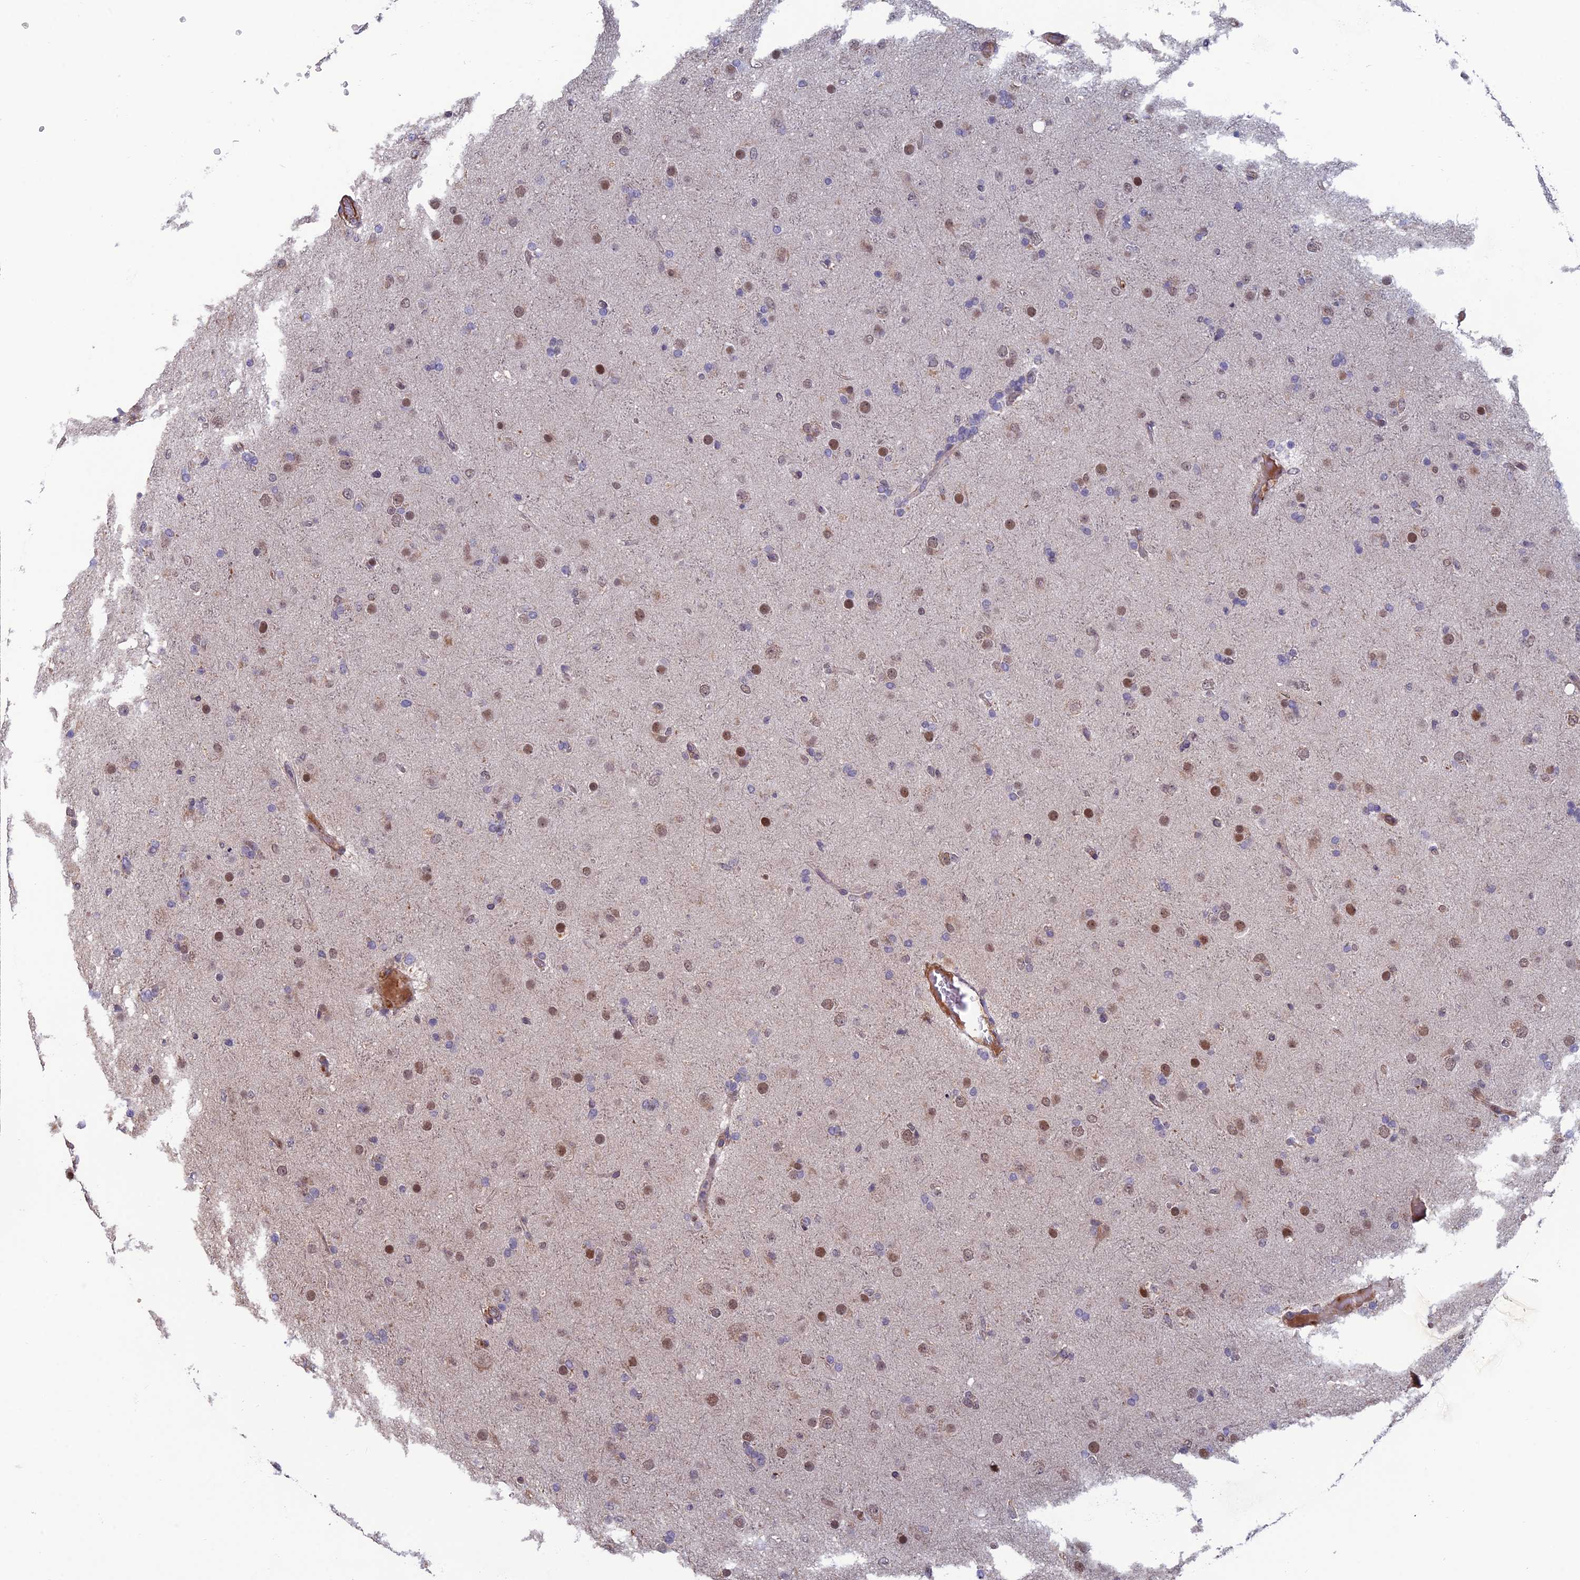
{"staining": {"intensity": "moderate", "quantity": "25%-75%", "location": "nuclear"}, "tissue": "glioma", "cell_type": "Tumor cells", "image_type": "cancer", "snomed": [{"axis": "morphology", "description": "Glioma, malignant, Low grade"}, {"axis": "topography", "description": "Brain"}], "caption": "A brown stain highlights moderate nuclear expression of a protein in human malignant glioma (low-grade) tumor cells. Using DAB (brown) and hematoxylin (blue) stains, captured at high magnification using brightfield microscopy.", "gene": "CCDC183", "patient": {"sex": "male", "age": 65}}